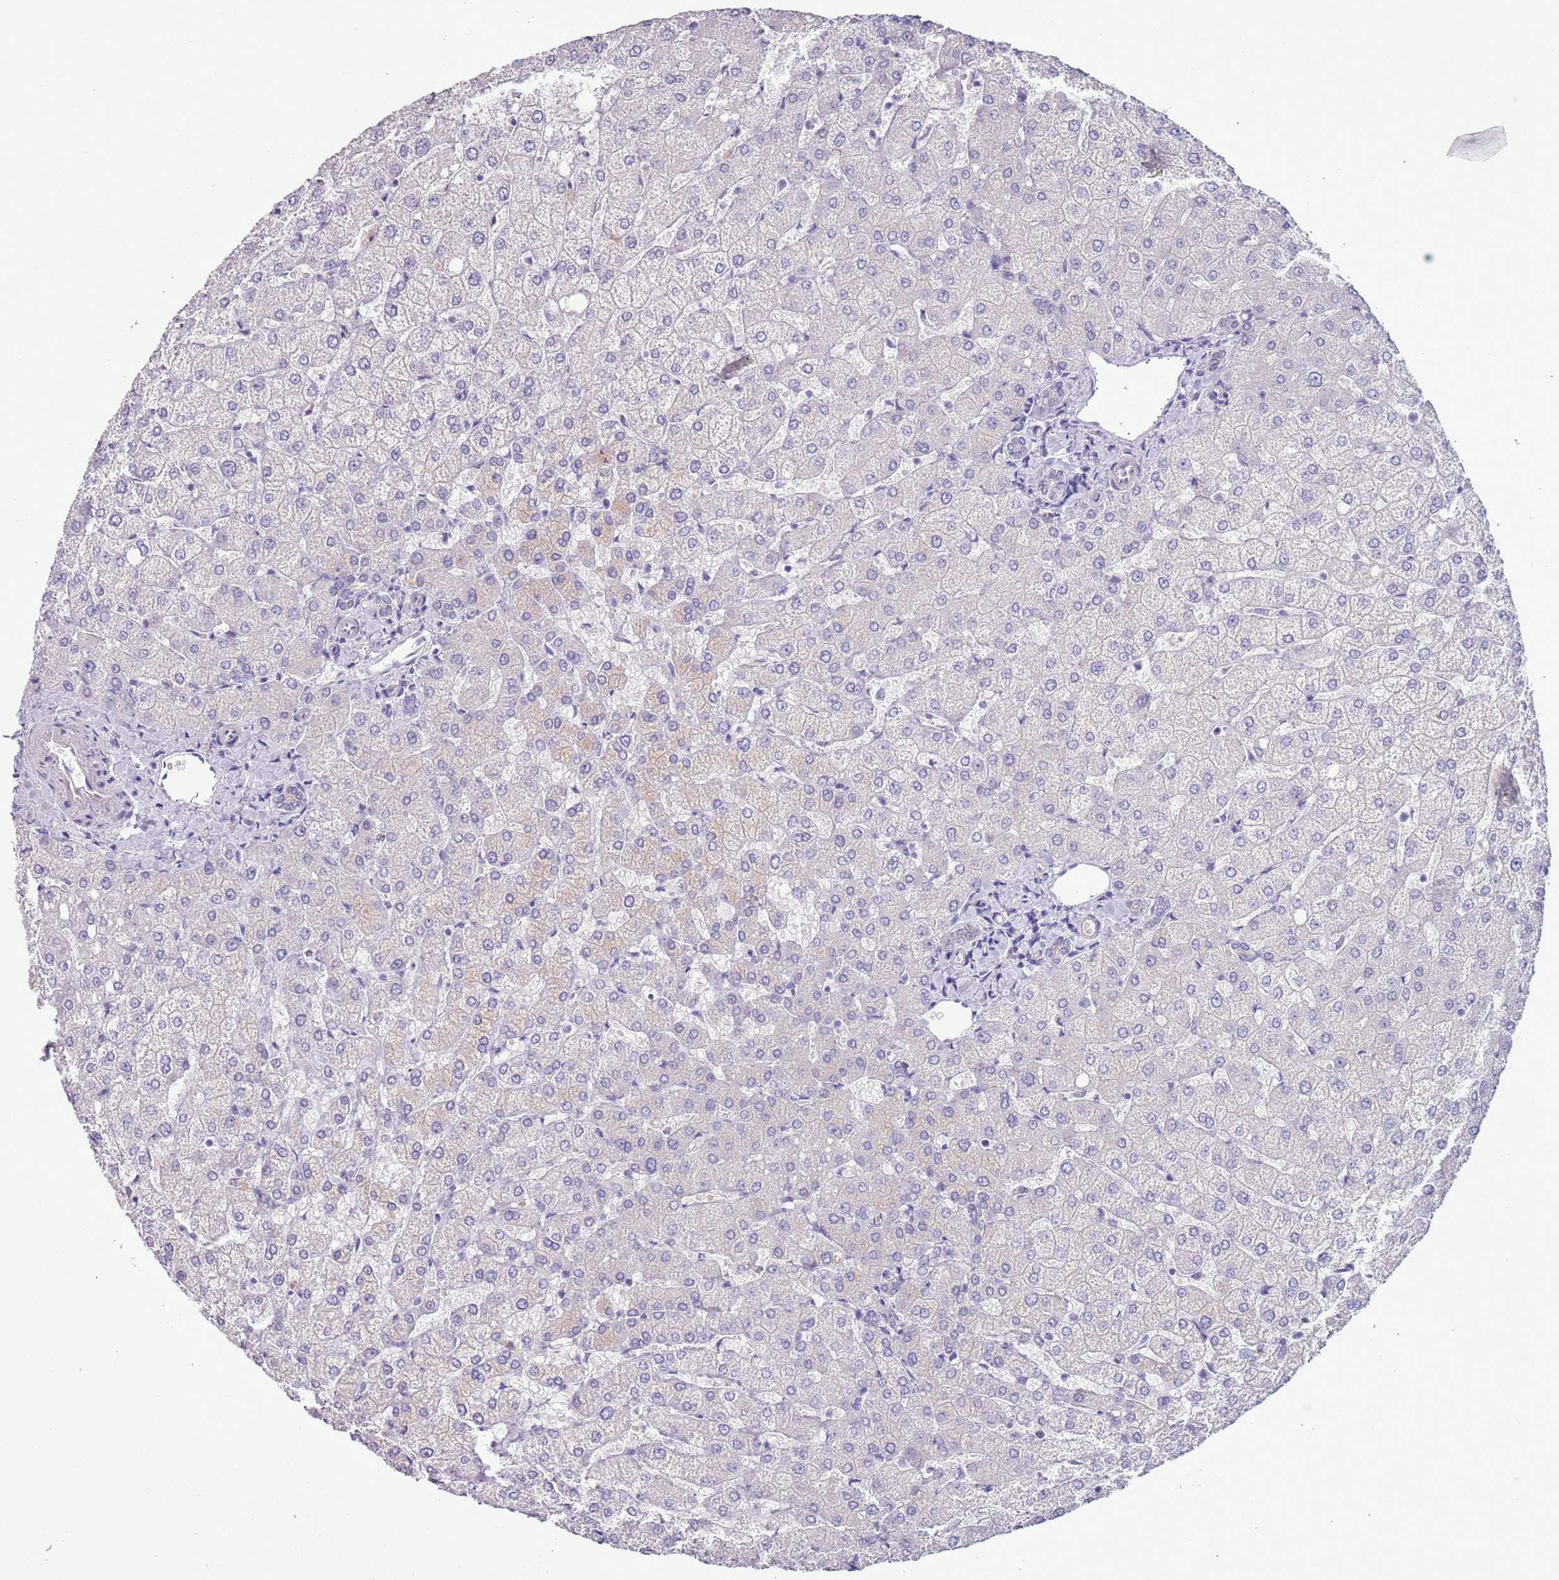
{"staining": {"intensity": "negative", "quantity": "none", "location": "none"}, "tissue": "liver", "cell_type": "Cholangiocytes", "image_type": "normal", "snomed": [{"axis": "morphology", "description": "Normal tissue, NOS"}, {"axis": "topography", "description": "Liver"}], "caption": "This is an immunohistochemistry (IHC) image of normal human liver. There is no expression in cholangiocytes.", "gene": "ENSG00000271254", "patient": {"sex": "female", "age": 54}}